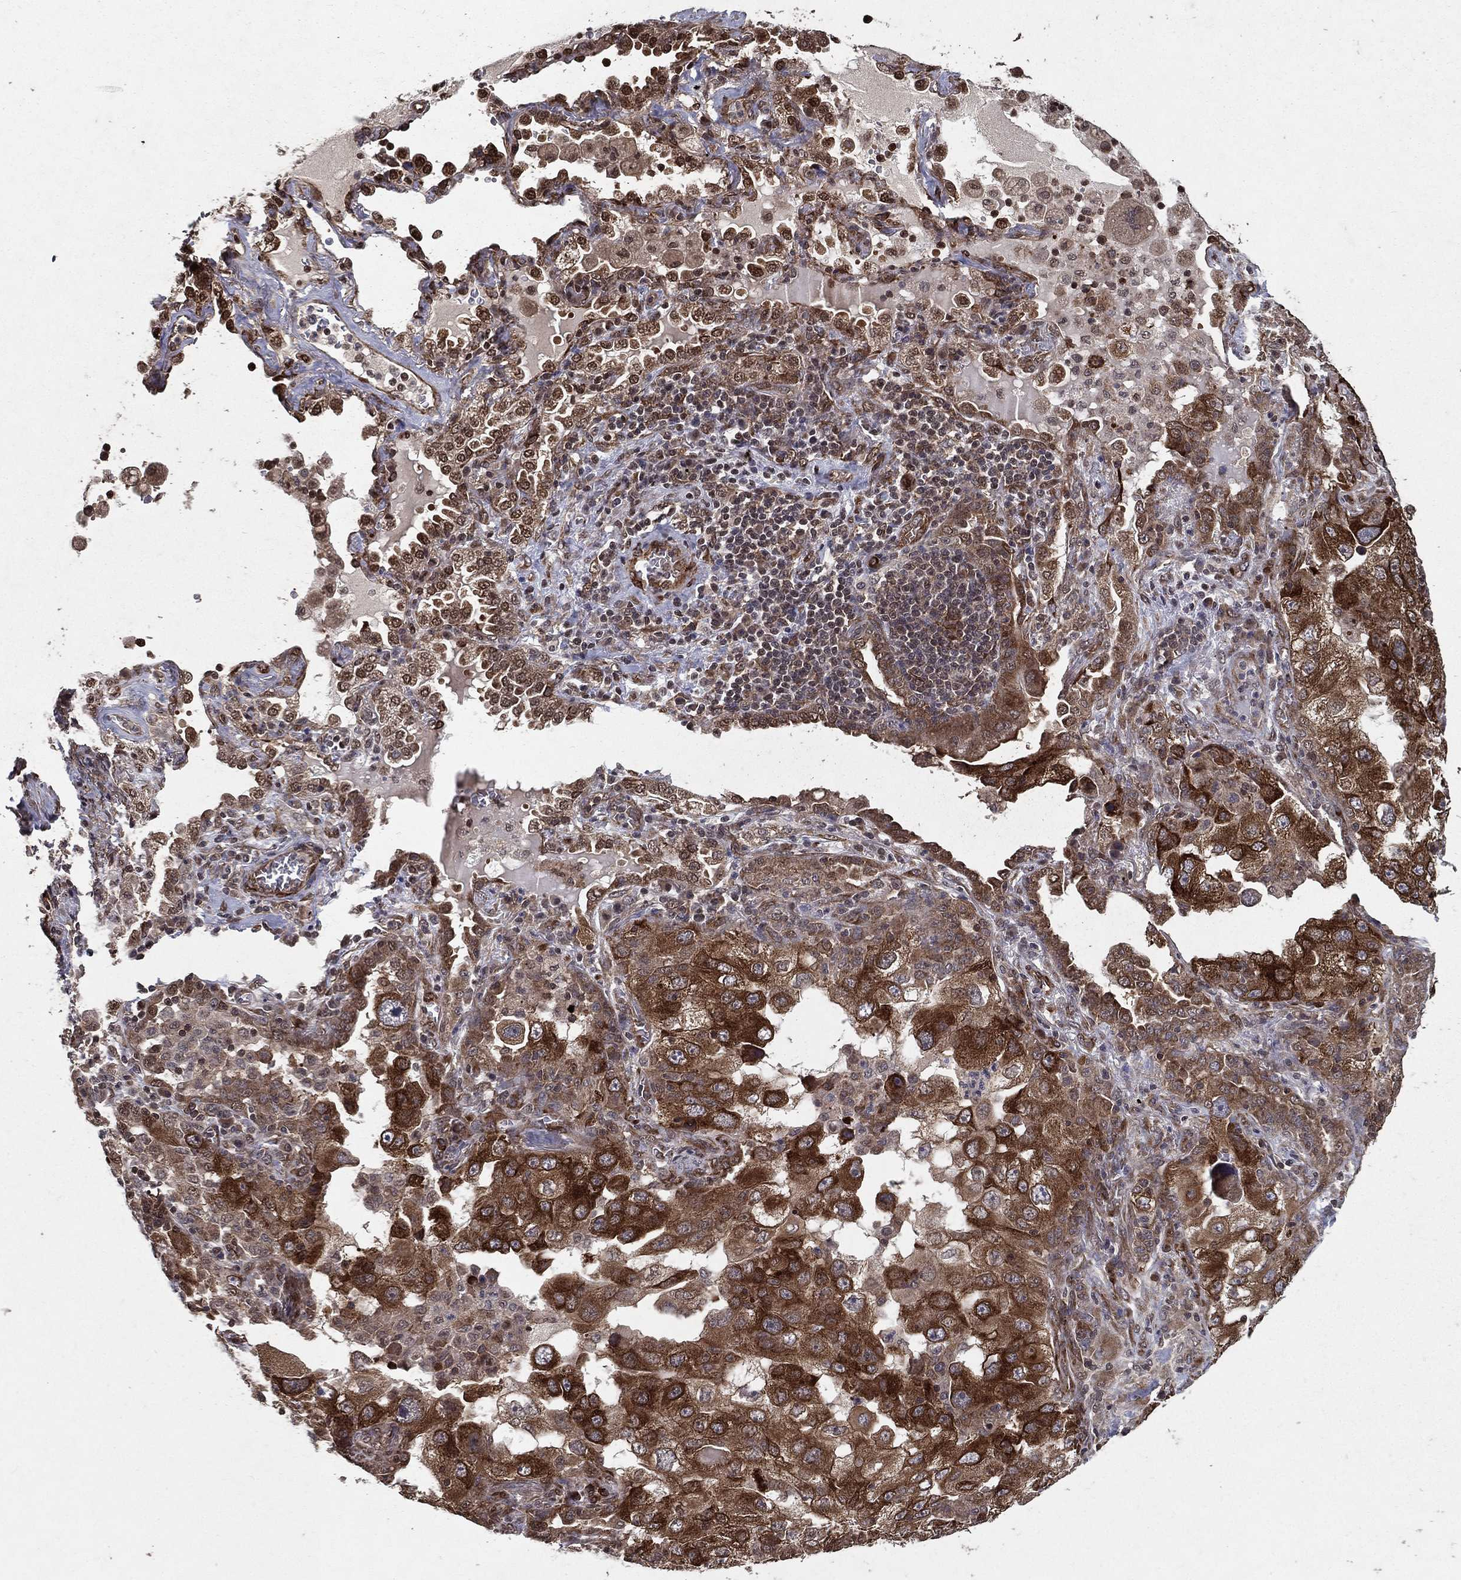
{"staining": {"intensity": "strong", "quantity": ">75%", "location": "cytoplasmic/membranous"}, "tissue": "lung cancer", "cell_type": "Tumor cells", "image_type": "cancer", "snomed": [{"axis": "morphology", "description": "Adenocarcinoma, NOS"}, {"axis": "topography", "description": "Lung"}], "caption": "This histopathology image reveals IHC staining of human lung cancer, with high strong cytoplasmic/membranous staining in approximately >75% of tumor cells.", "gene": "CERS2", "patient": {"sex": "female", "age": 61}}